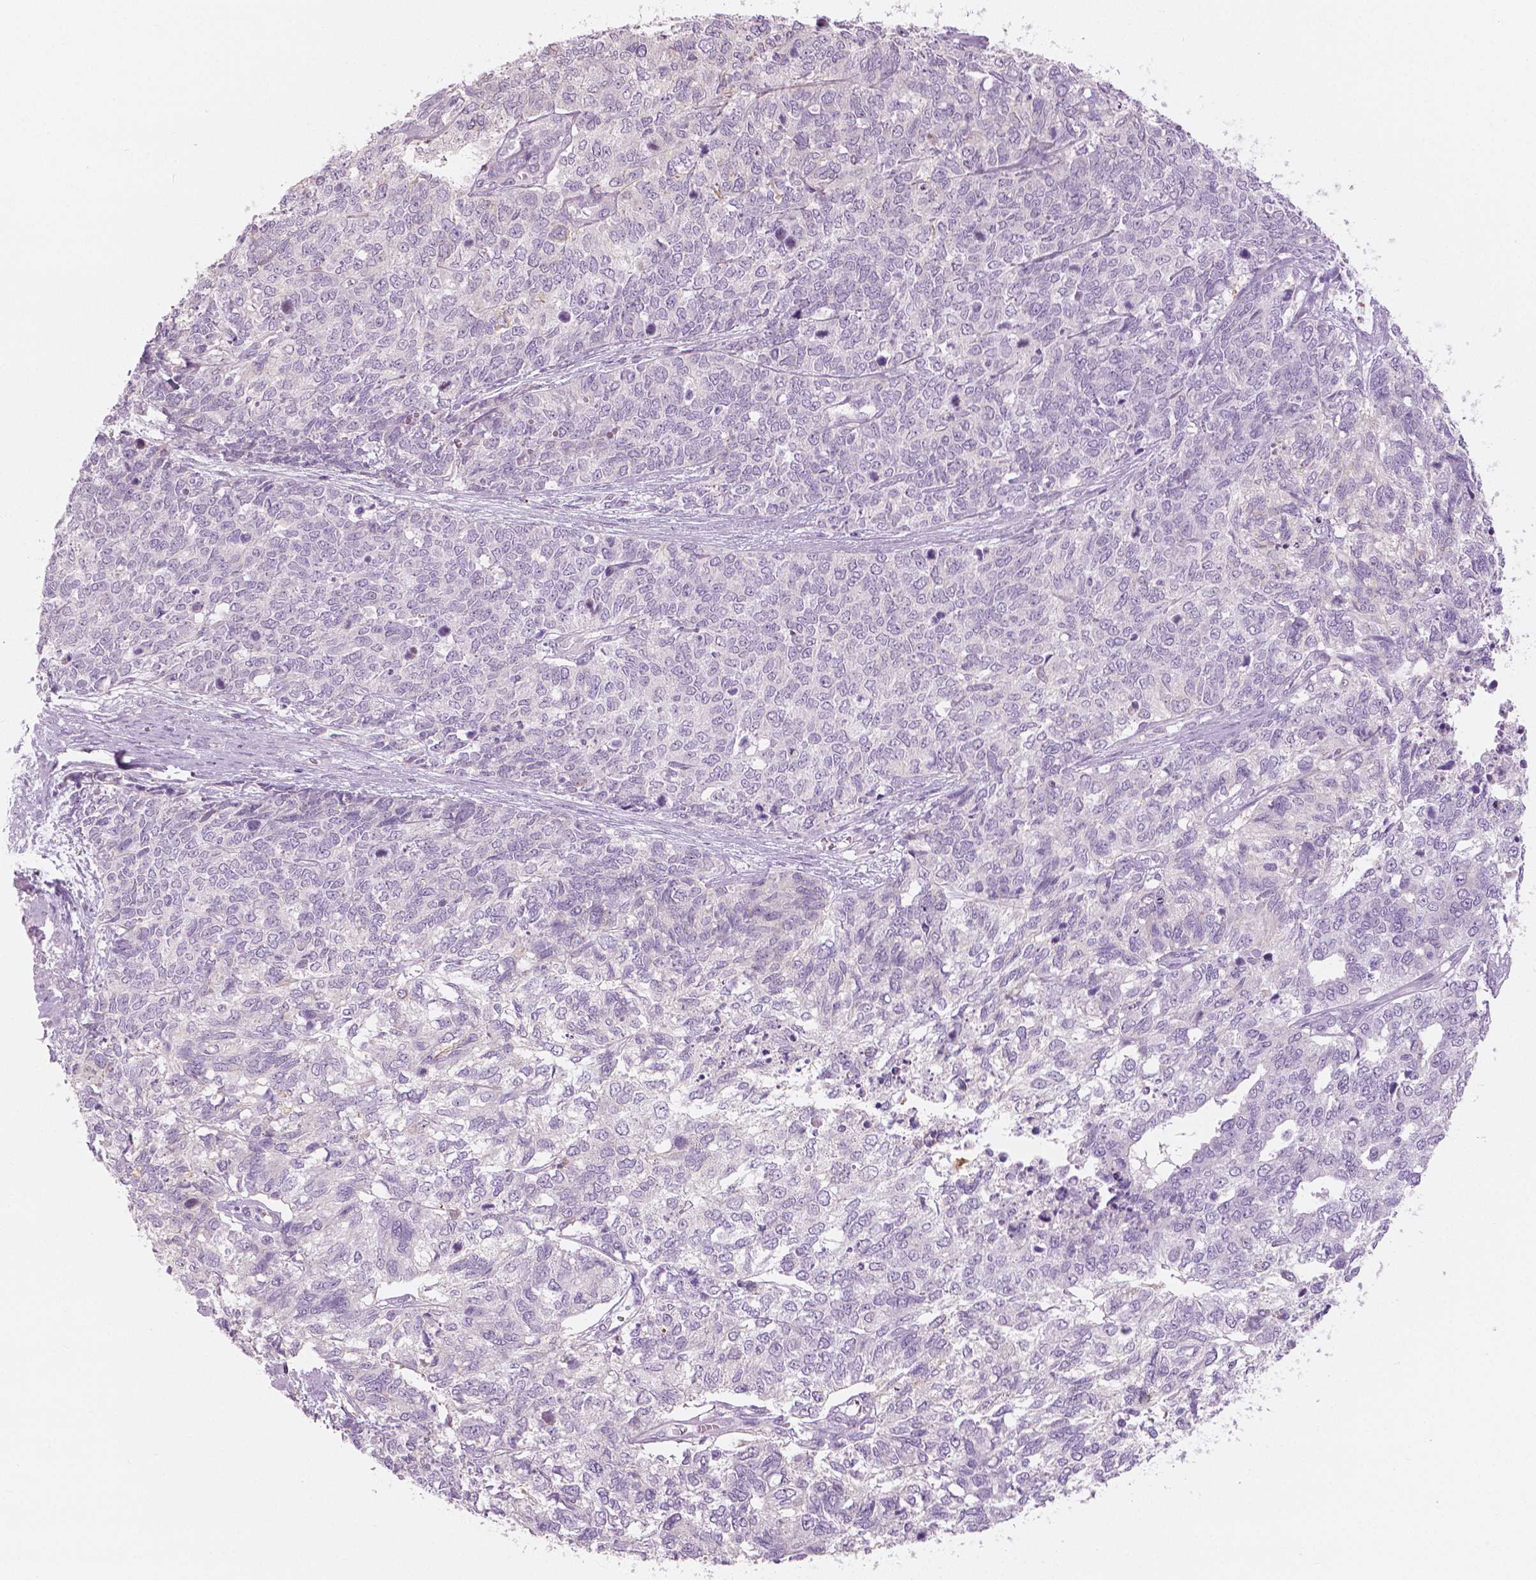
{"staining": {"intensity": "negative", "quantity": "none", "location": "none"}, "tissue": "cervical cancer", "cell_type": "Tumor cells", "image_type": "cancer", "snomed": [{"axis": "morphology", "description": "Adenocarcinoma, NOS"}, {"axis": "topography", "description": "Cervix"}], "caption": "Cervical cancer (adenocarcinoma) was stained to show a protein in brown. There is no significant staining in tumor cells.", "gene": "SLC24A1", "patient": {"sex": "female", "age": 63}}